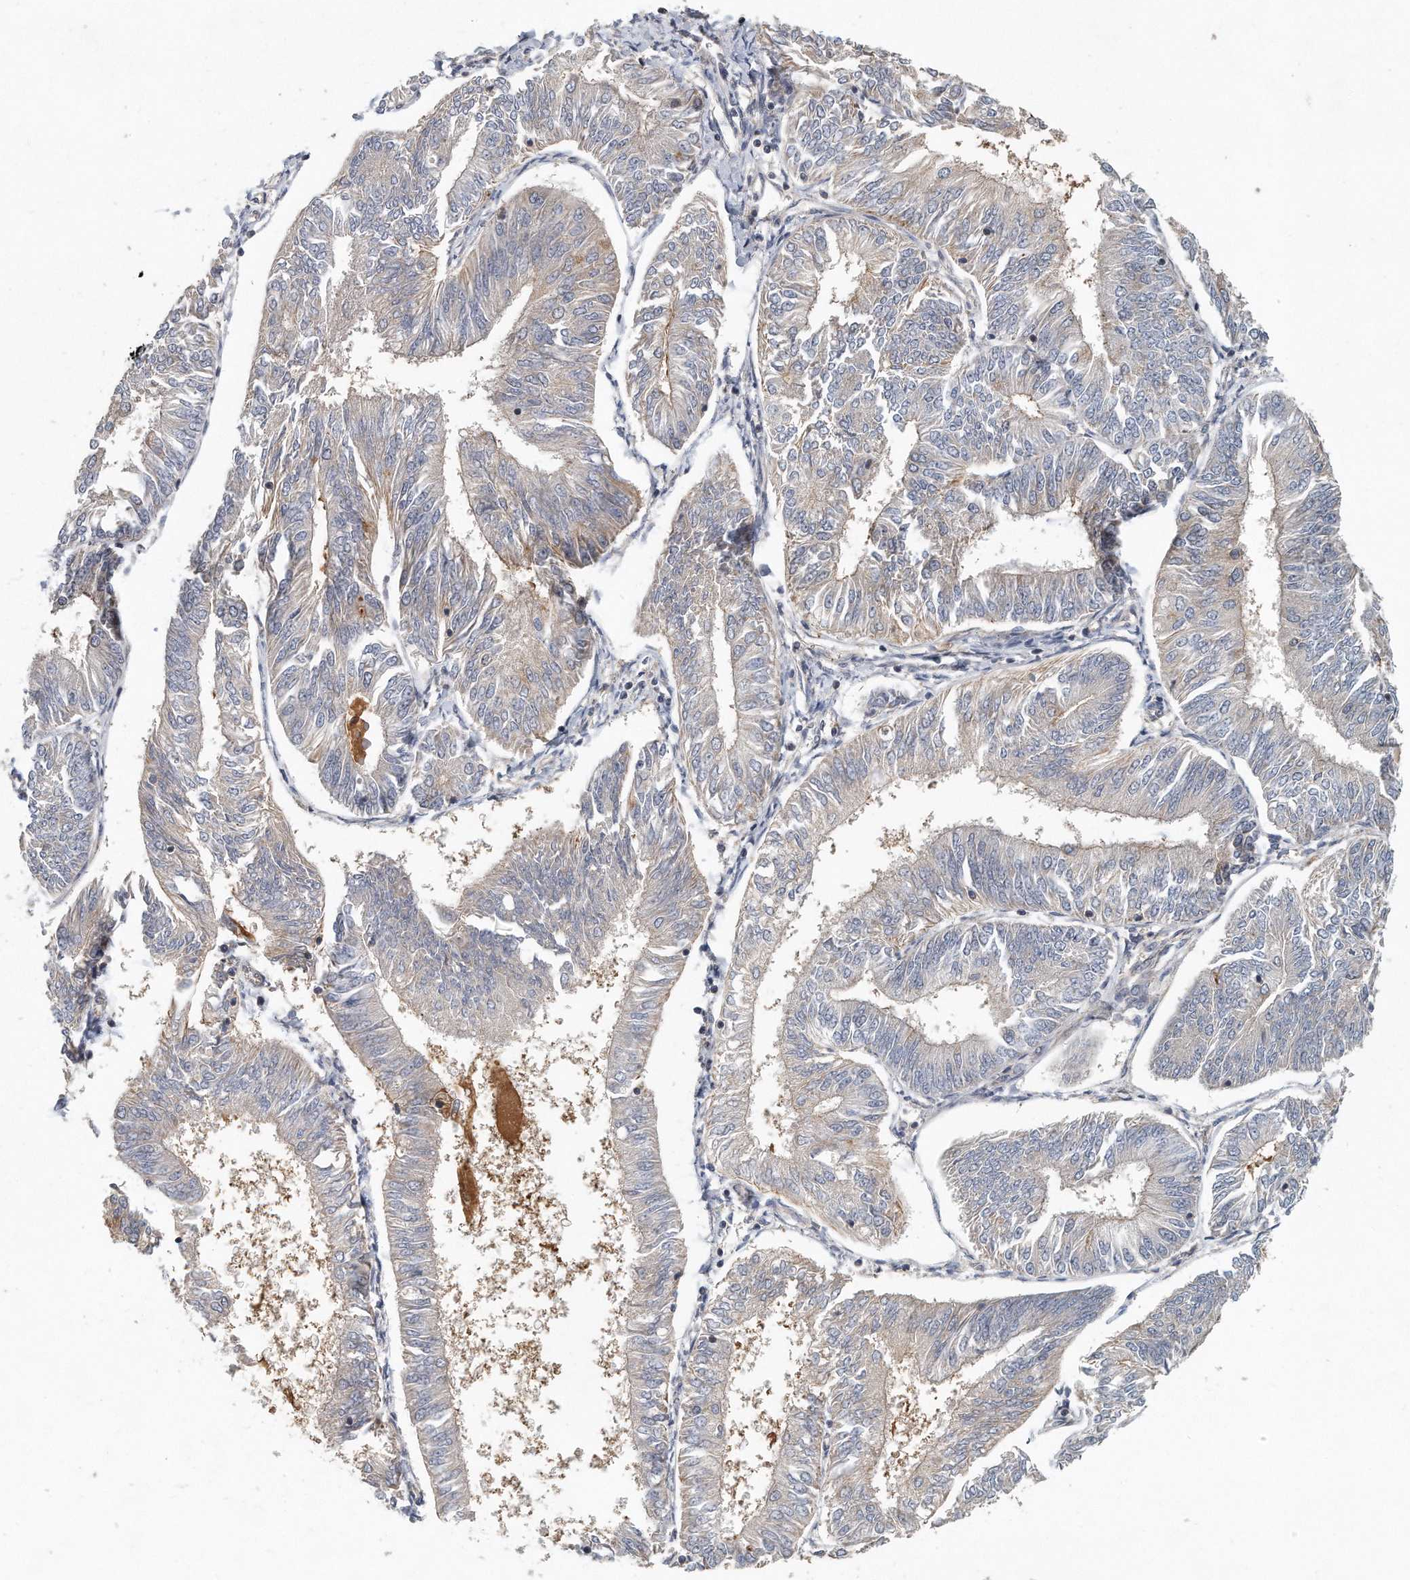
{"staining": {"intensity": "negative", "quantity": "none", "location": "none"}, "tissue": "endometrial cancer", "cell_type": "Tumor cells", "image_type": "cancer", "snomed": [{"axis": "morphology", "description": "Adenocarcinoma, NOS"}, {"axis": "topography", "description": "Endometrium"}], "caption": "A photomicrograph of human endometrial cancer is negative for staining in tumor cells. (DAB immunohistochemistry (IHC) visualized using brightfield microscopy, high magnification).", "gene": "PCDH8", "patient": {"sex": "female", "age": 58}}